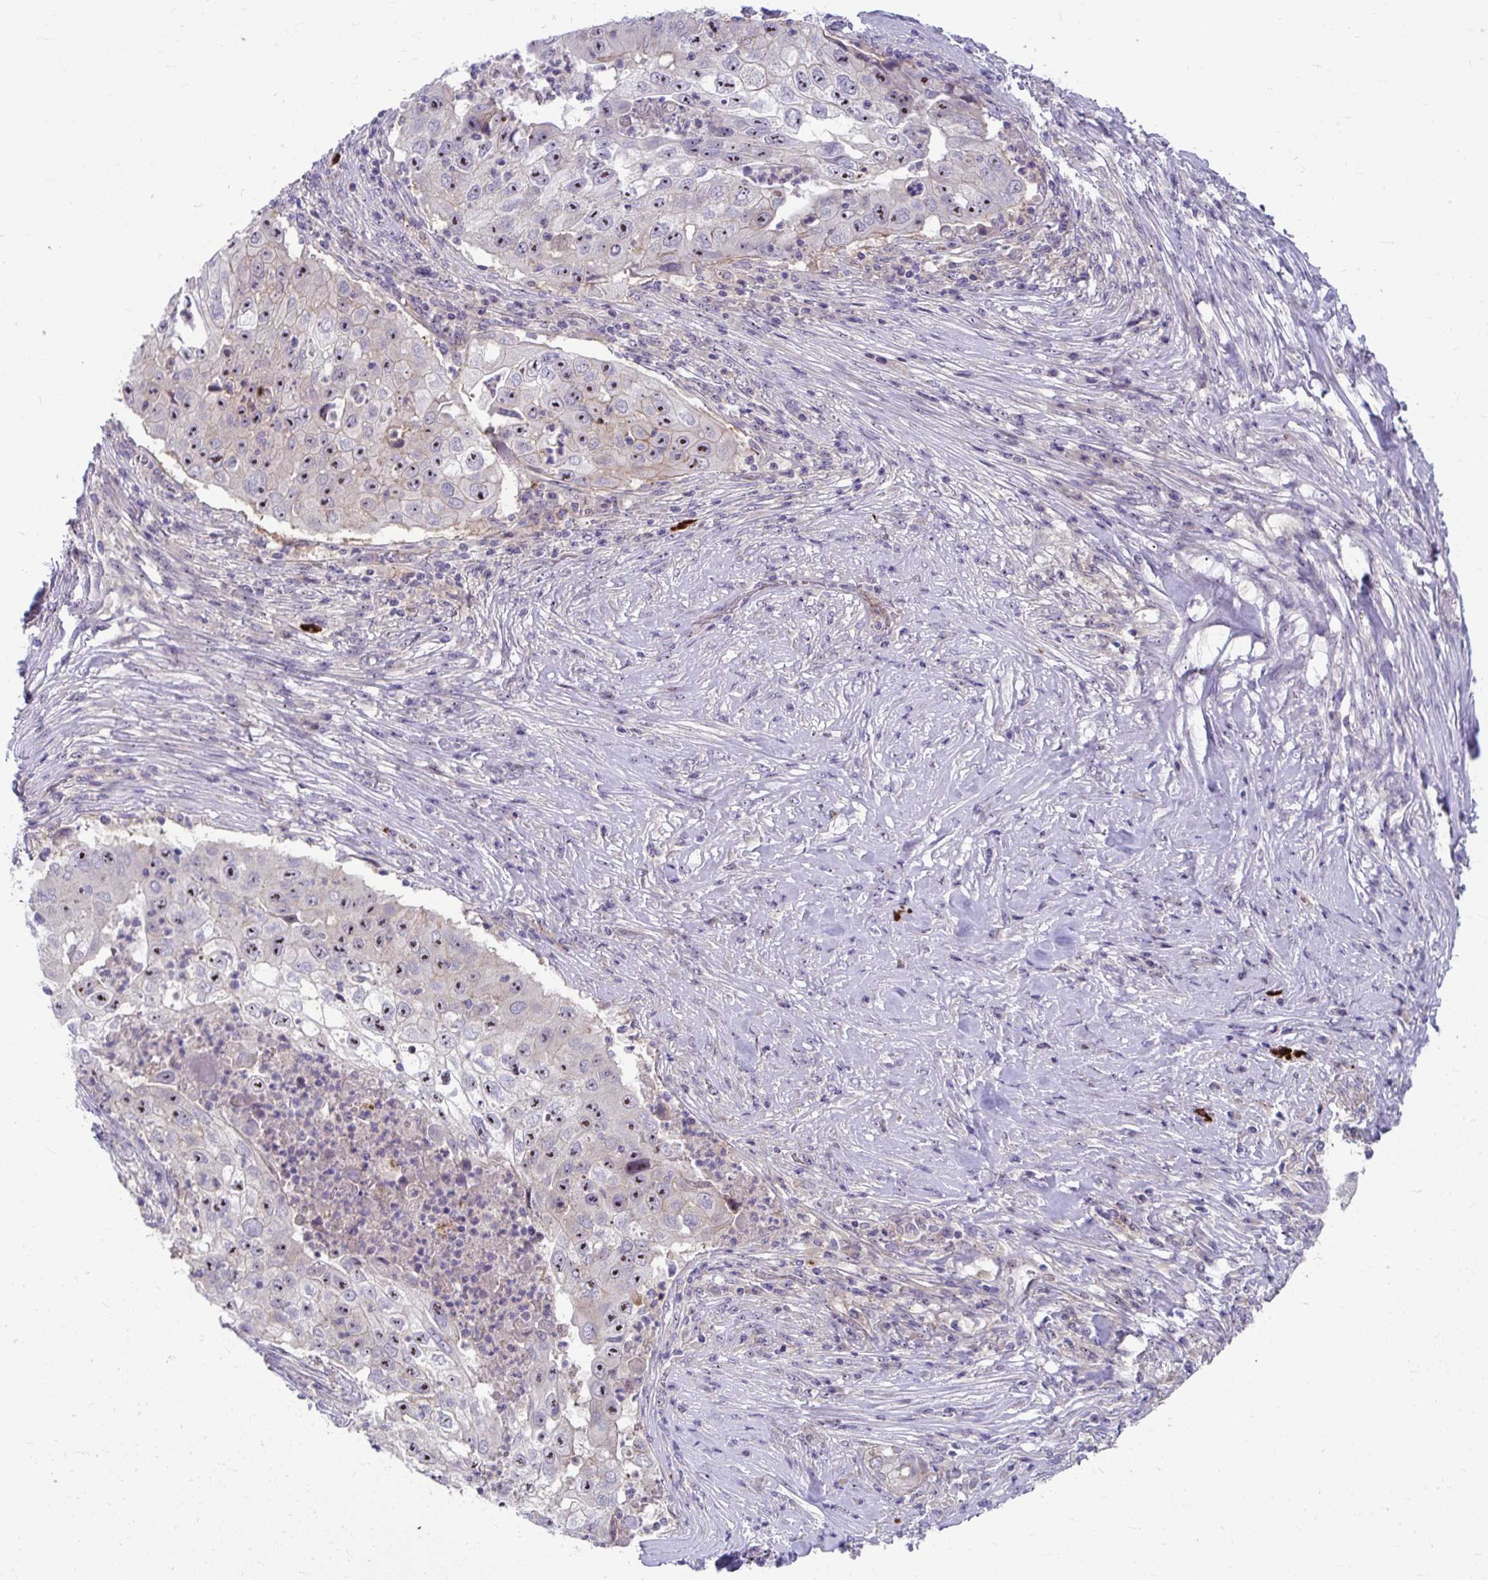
{"staining": {"intensity": "moderate", "quantity": ">75%", "location": "nuclear"}, "tissue": "lung cancer", "cell_type": "Tumor cells", "image_type": "cancer", "snomed": [{"axis": "morphology", "description": "Squamous cell carcinoma, NOS"}, {"axis": "topography", "description": "Lung"}], "caption": "High-magnification brightfield microscopy of squamous cell carcinoma (lung) stained with DAB (brown) and counterstained with hematoxylin (blue). tumor cells exhibit moderate nuclear expression is present in approximately>75% of cells.", "gene": "MUS81", "patient": {"sex": "male", "age": 64}}